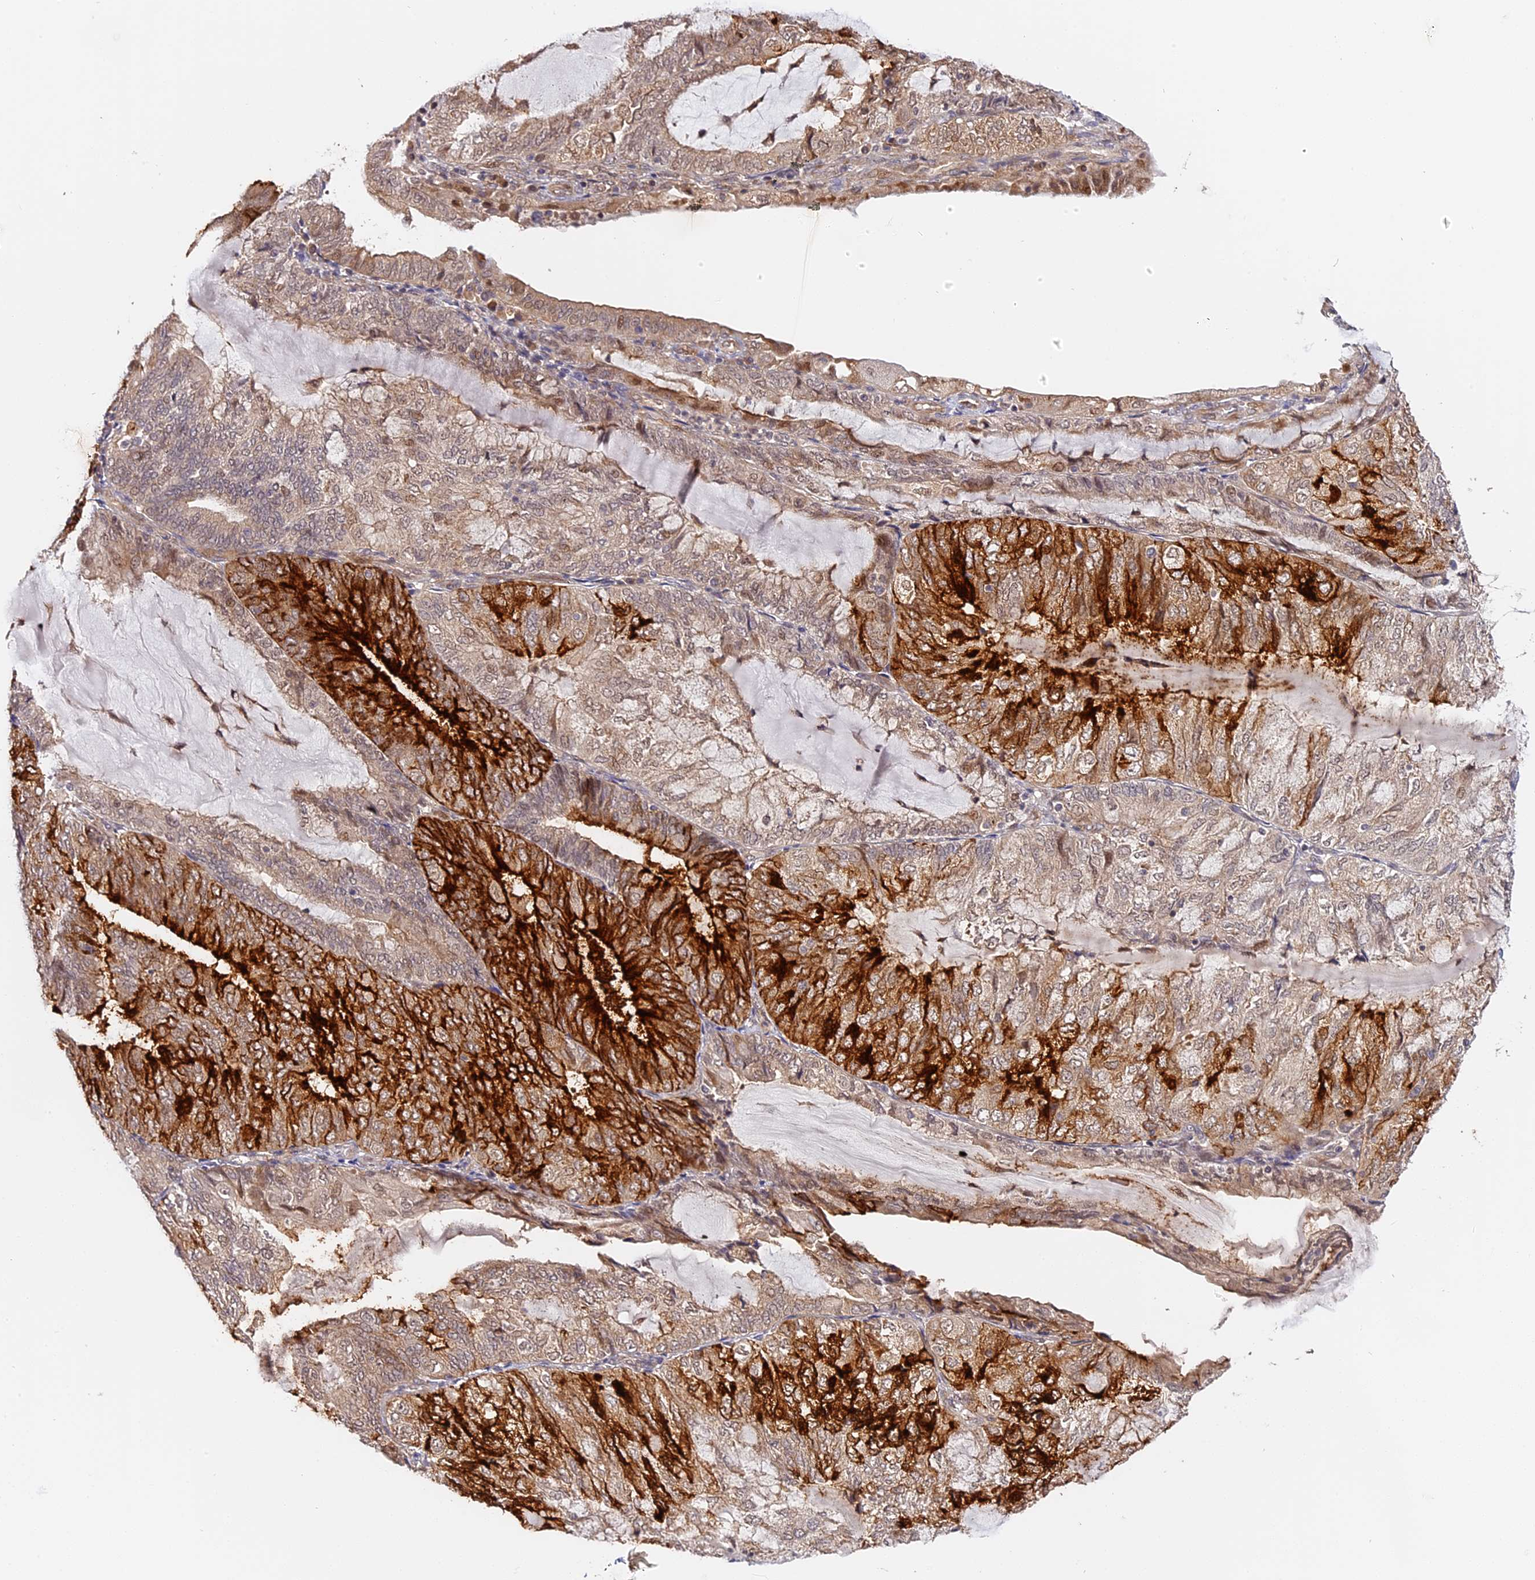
{"staining": {"intensity": "strong", "quantity": "<25%", "location": "cytoplasmic/membranous"}, "tissue": "endometrial cancer", "cell_type": "Tumor cells", "image_type": "cancer", "snomed": [{"axis": "morphology", "description": "Adenocarcinoma, NOS"}, {"axis": "topography", "description": "Endometrium"}], "caption": "The immunohistochemical stain labels strong cytoplasmic/membranous expression in tumor cells of endometrial cancer (adenocarcinoma) tissue.", "gene": "IMPACT", "patient": {"sex": "female", "age": 81}}